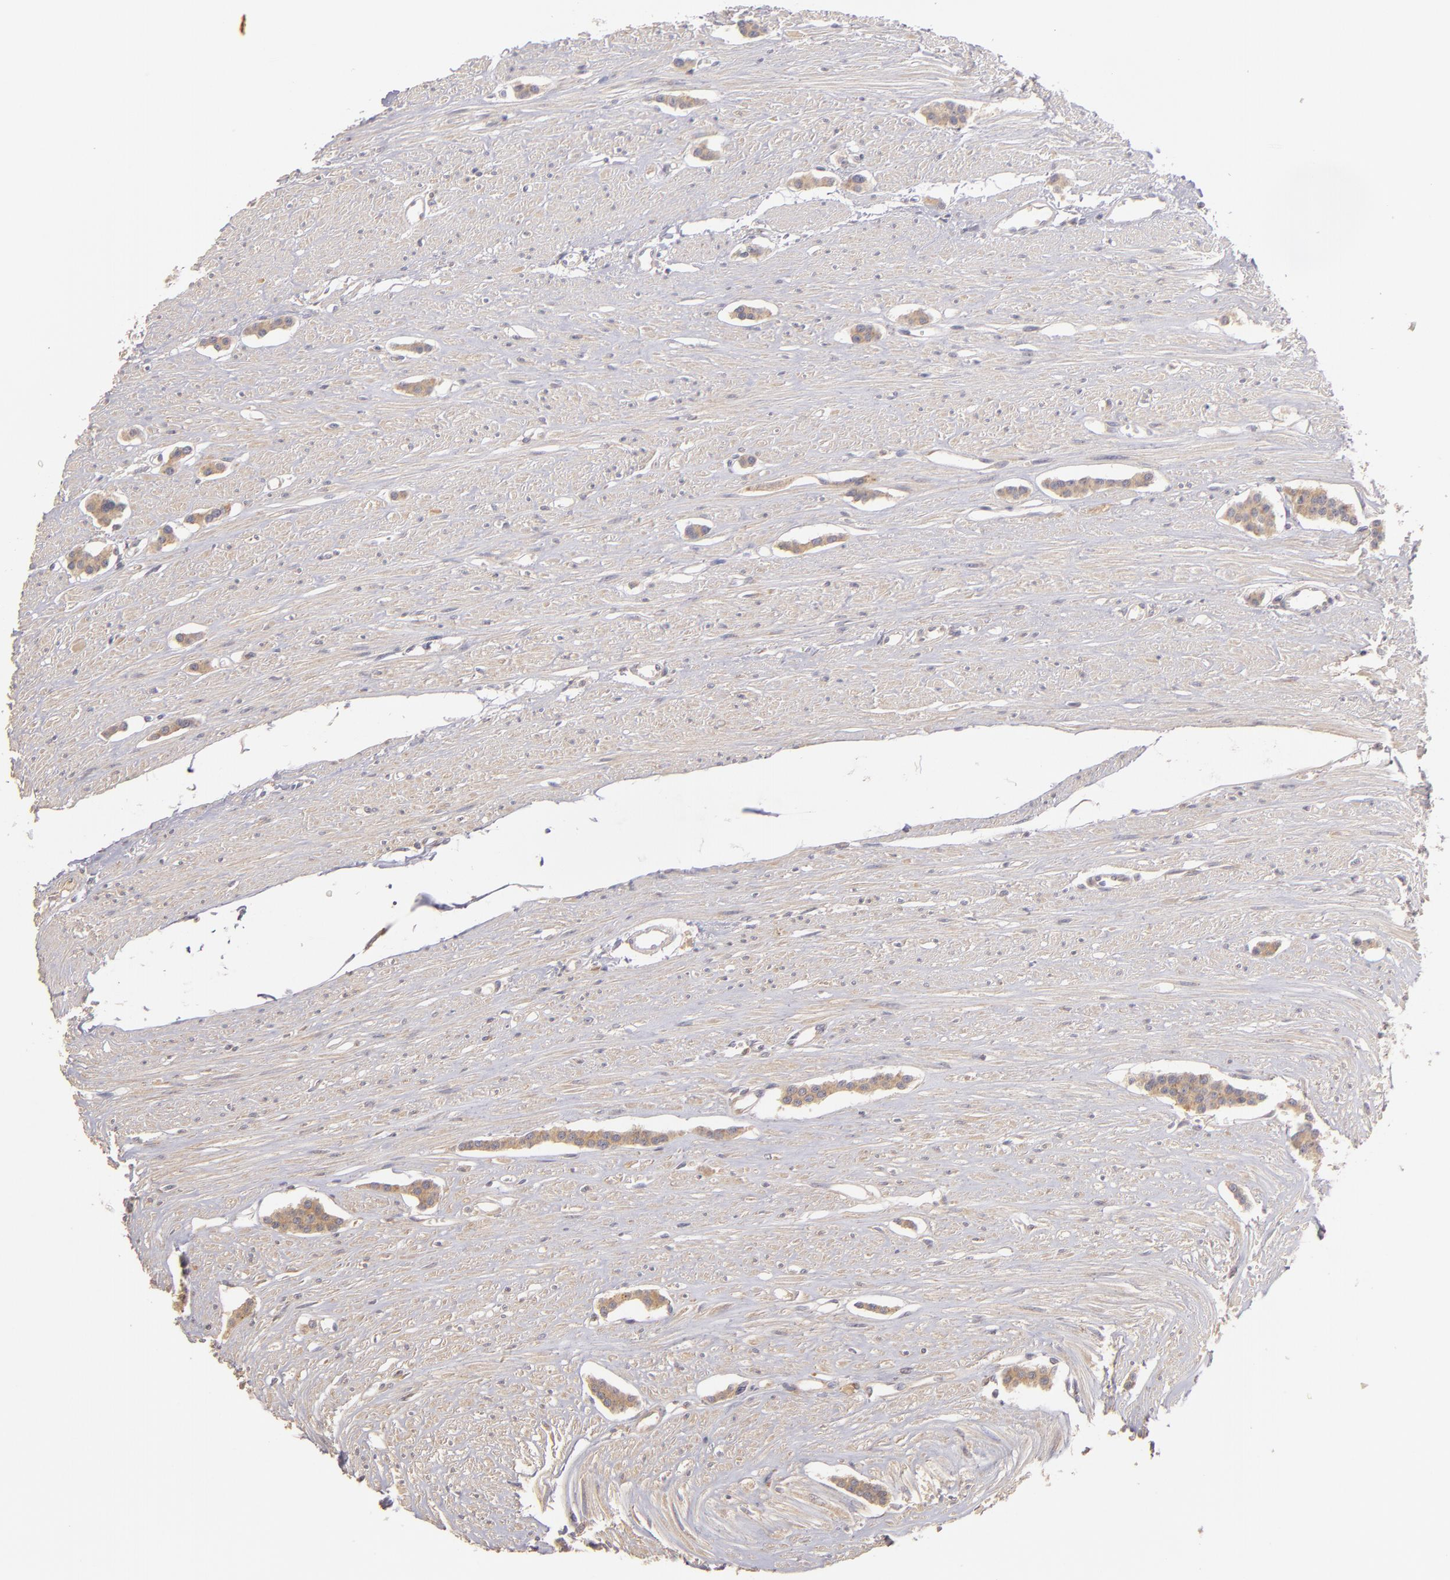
{"staining": {"intensity": "moderate", "quantity": ">75%", "location": "cytoplasmic/membranous"}, "tissue": "carcinoid", "cell_type": "Tumor cells", "image_type": "cancer", "snomed": [{"axis": "morphology", "description": "Carcinoid, malignant, NOS"}, {"axis": "topography", "description": "Small intestine"}], "caption": "The immunohistochemical stain labels moderate cytoplasmic/membranous staining in tumor cells of carcinoid (malignant) tissue.", "gene": "UPF3B", "patient": {"sex": "male", "age": 60}}